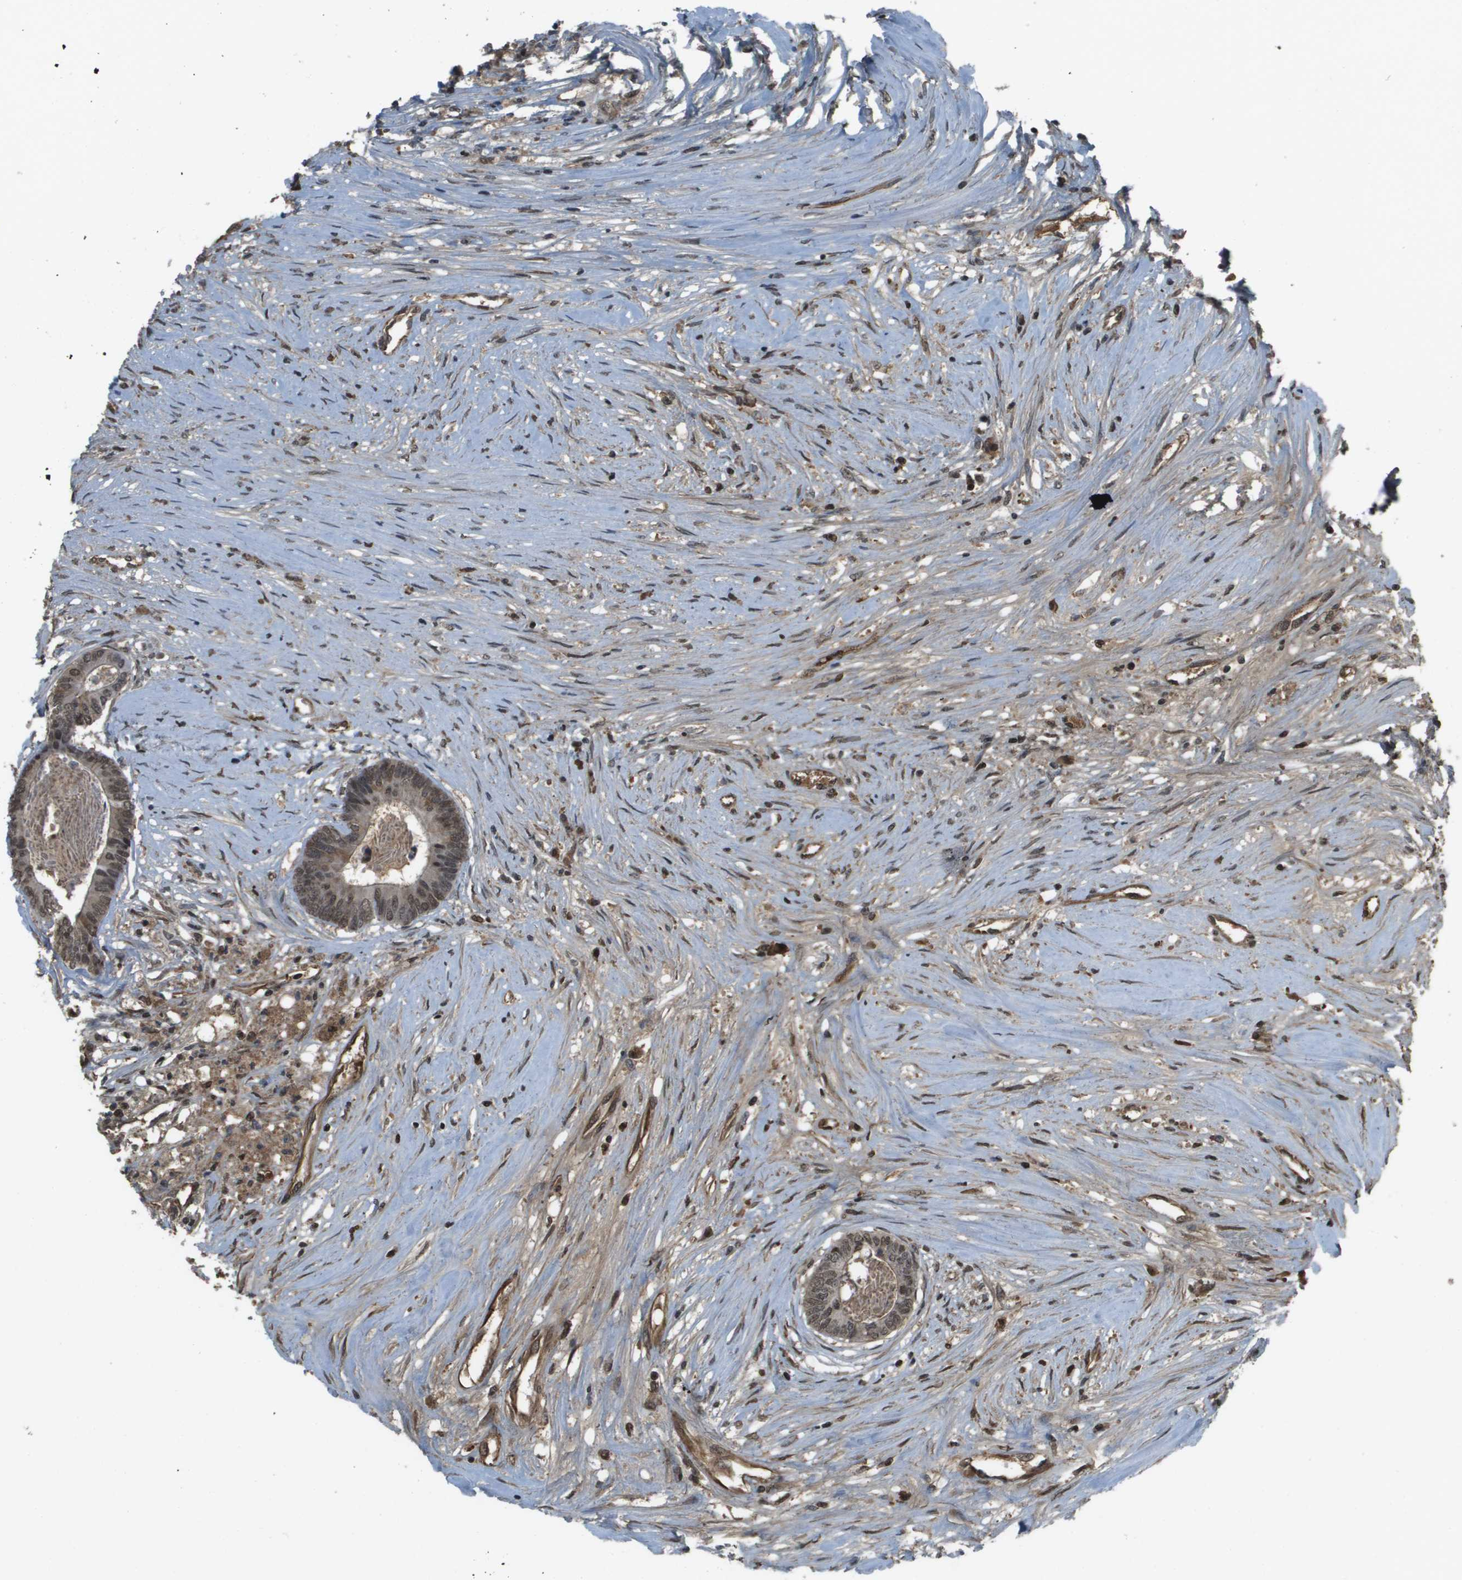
{"staining": {"intensity": "weak", "quantity": ">75%", "location": "nuclear"}, "tissue": "colorectal cancer", "cell_type": "Tumor cells", "image_type": "cancer", "snomed": [{"axis": "morphology", "description": "Adenocarcinoma, NOS"}, {"axis": "topography", "description": "Rectum"}], "caption": "A brown stain shows weak nuclear expression of a protein in colorectal adenocarcinoma tumor cells. Using DAB (brown) and hematoxylin (blue) stains, captured at high magnification using brightfield microscopy.", "gene": "NDRG2", "patient": {"sex": "male", "age": 63}}